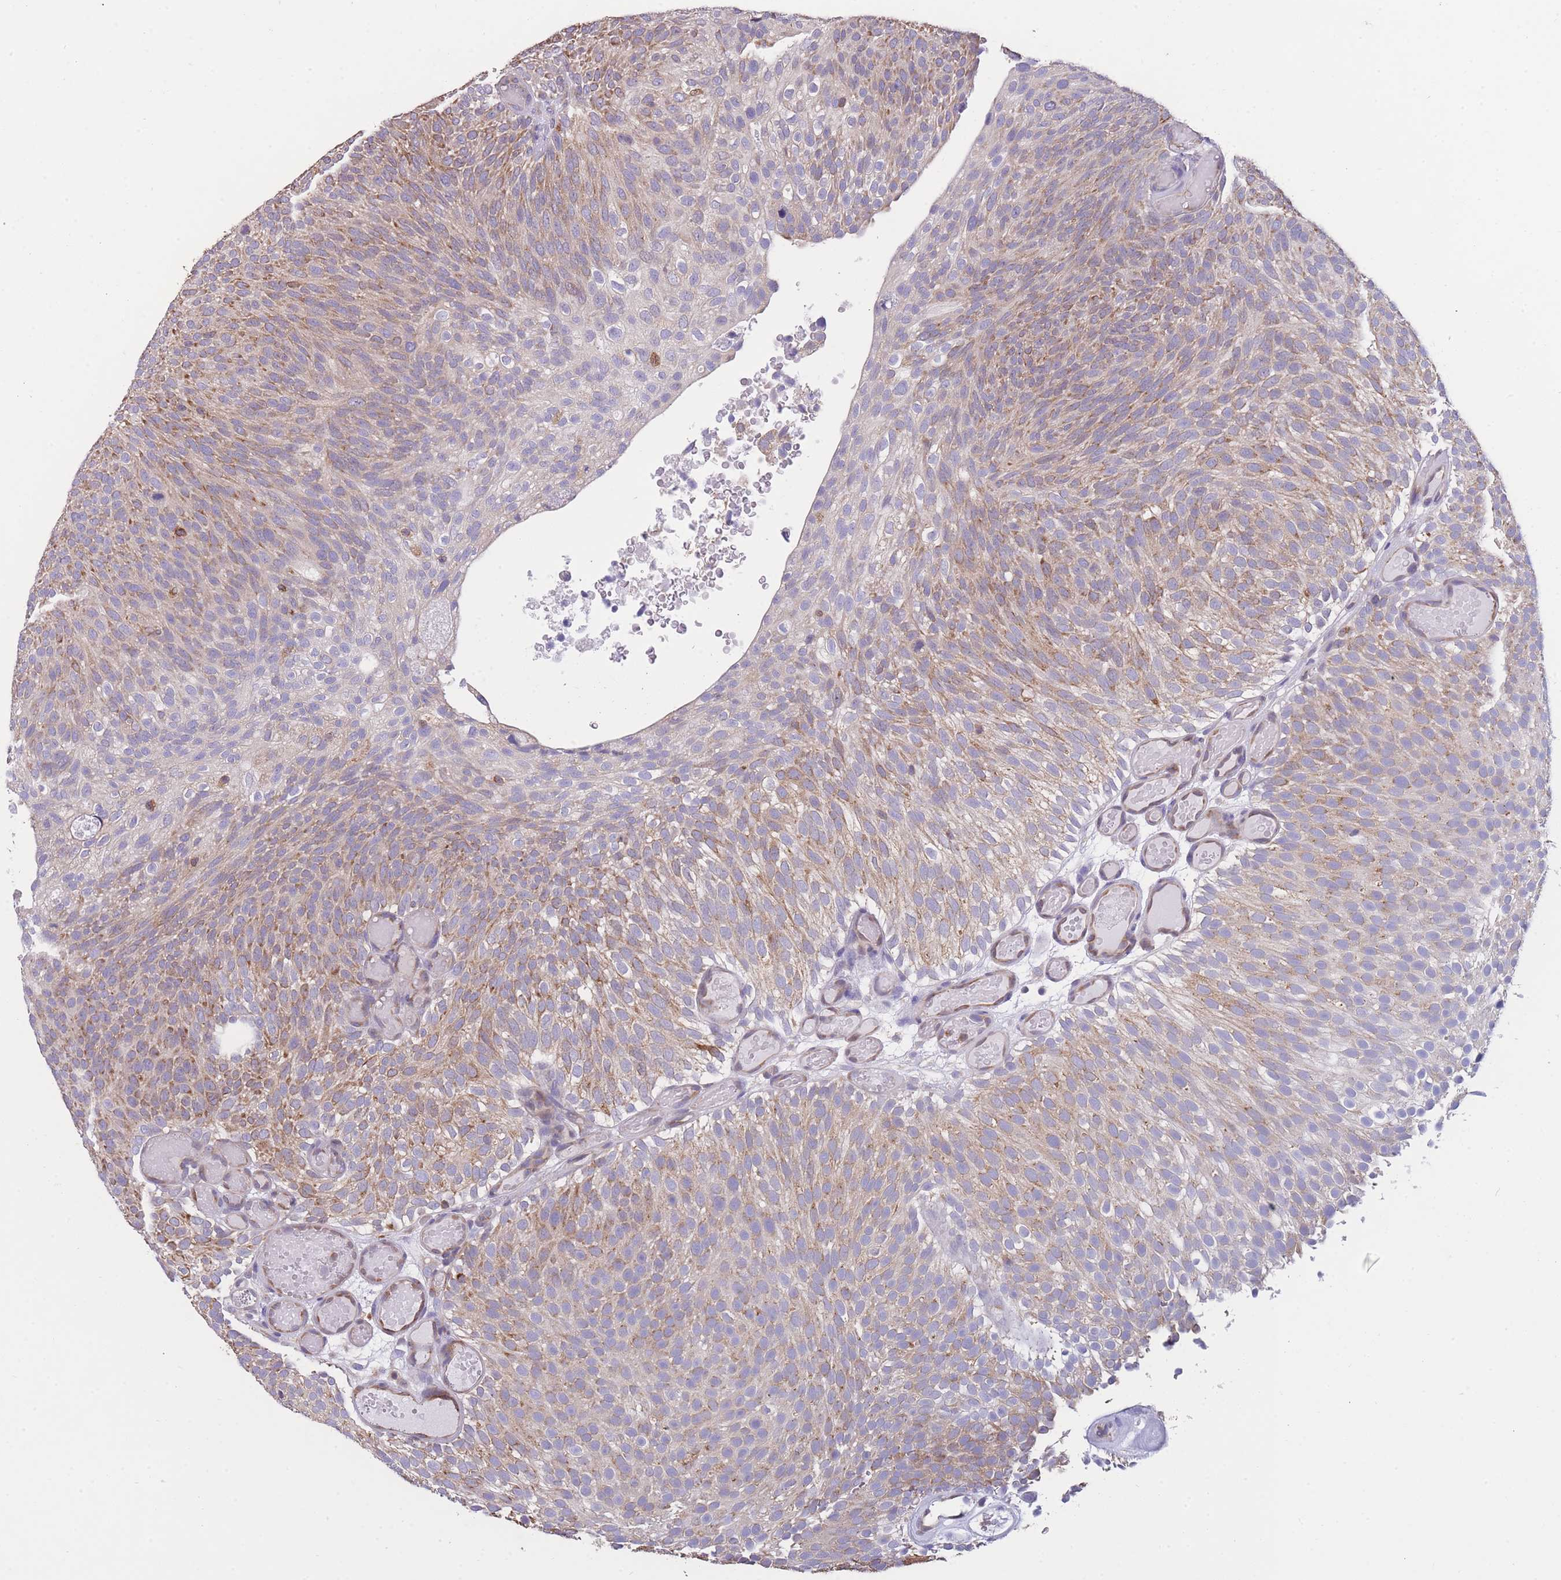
{"staining": {"intensity": "moderate", "quantity": "25%-75%", "location": "cytoplasmic/membranous"}, "tissue": "urothelial cancer", "cell_type": "Tumor cells", "image_type": "cancer", "snomed": [{"axis": "morphology", "description": "Urothelial carcinoma, Low grade"}, {"axis": "topography", "description": "Urinary bladder"}], "caption": "Immunohistochemistry (IHC) staining of low-grade urothelial carcinoma, which exhibits medium levels of moderate cytoplasmic/membranous staining in about 25%-75% of tumor cells indicating moderate cytoplasmic/membranous protein expression. The staining was performed using DAB (brown) for protein detection and nuclei were counterstained in hematoxylin (blue).", "gene": "ZNF662", "patient": {"sex": "male", "age": 78}}